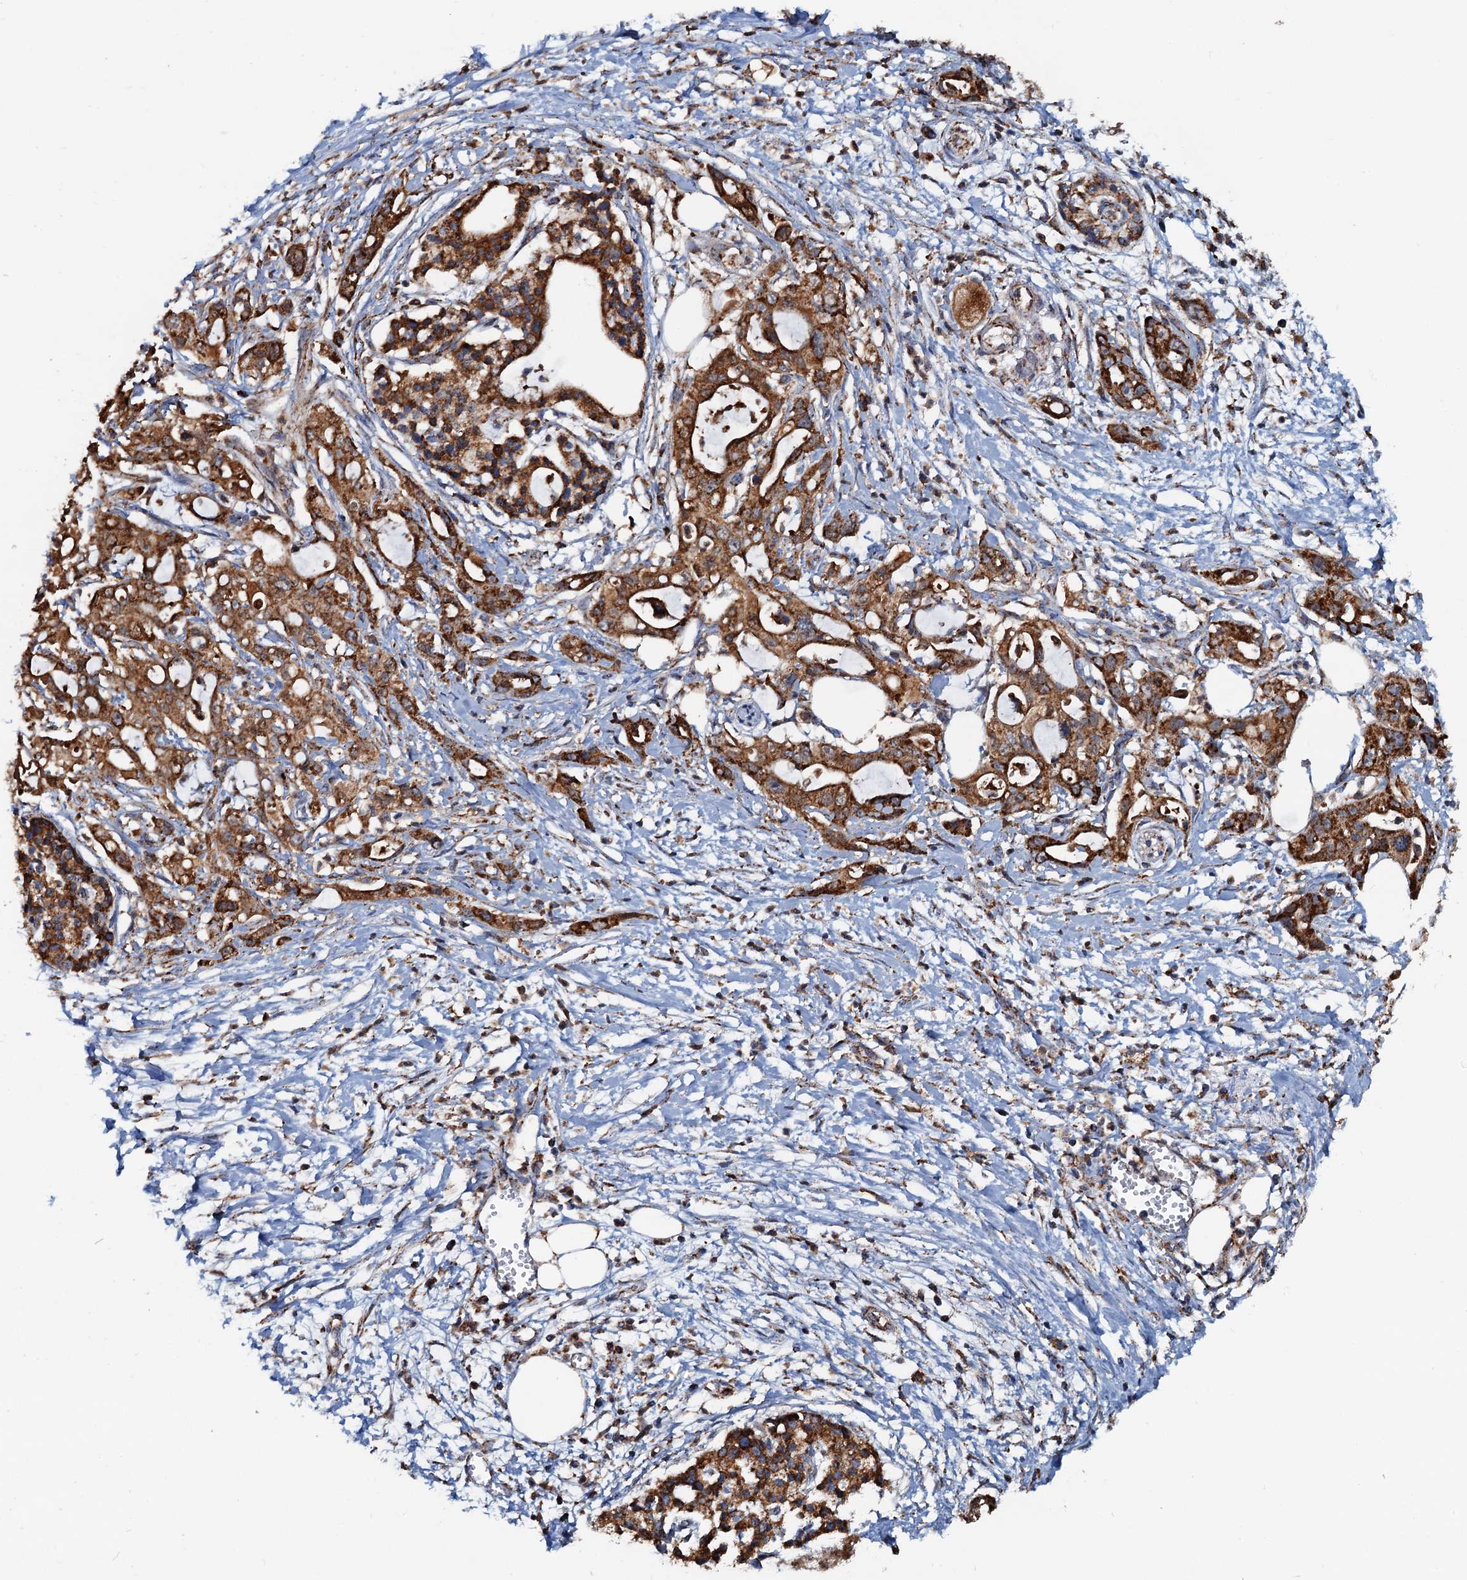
{"staining": {"intensity": "strong", "quantity": ">75%", "location": "cytoplasmic/membranous"}, "tissue": "pancreatic cancer", "cell_type": "Tumor cells", "image_type": "cancer", "snomed": [{"axis": "morphology", "description": "Adenocarcinoma, NOS"}, {"axis": "topography", "description": "Pancreas"}], "caption": "Human adenocarcinoma (pancreatic) stained with a protein marker reveals strong staining in tumor cells.", "gene": "AAGAB", "patient": {"sex": "male", "age": 68}}